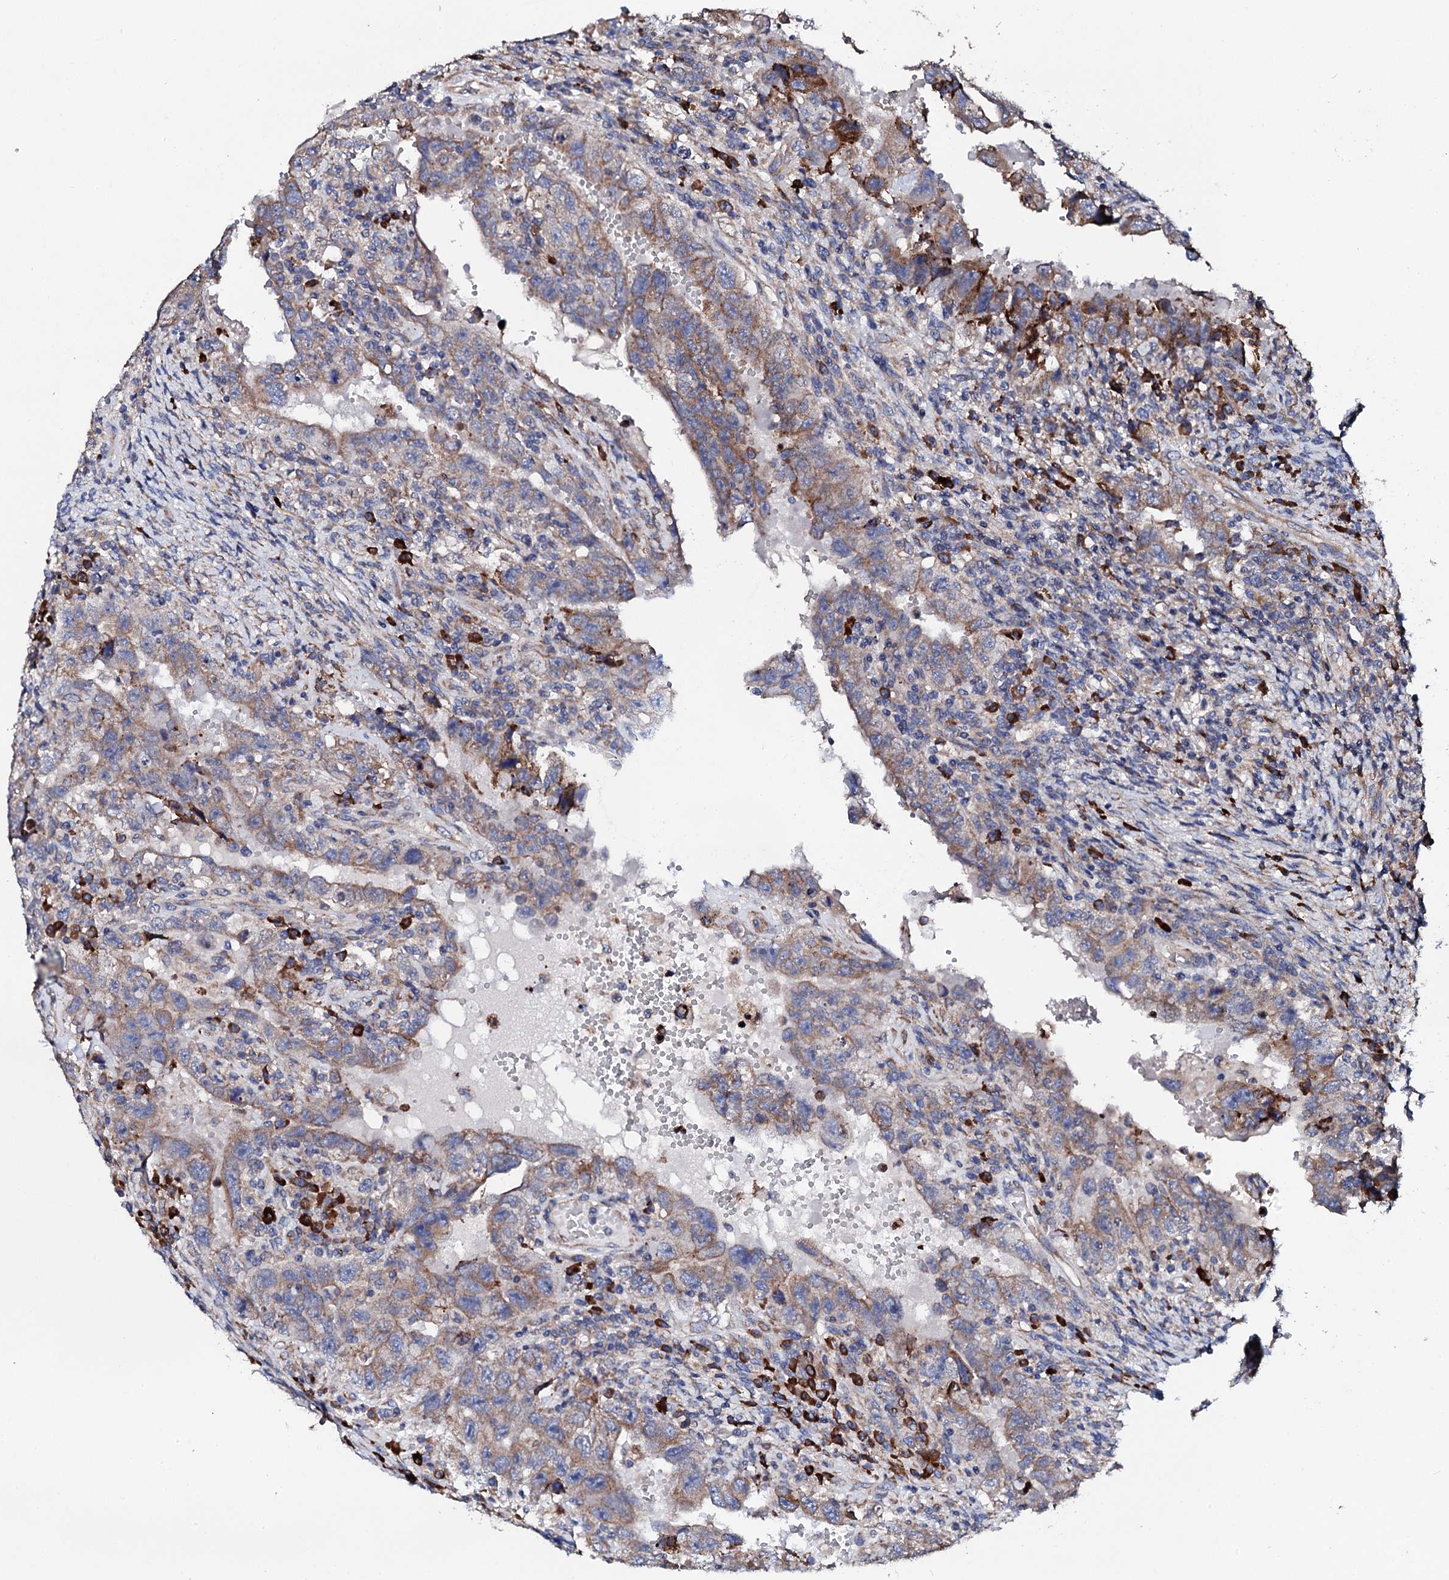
{"staining": {"intensity": "moderate", "quantity": "25%-75%", "location": "cytoplasmic/membranous"}, "tissue": "testis cancer", "cell_type": "Tumor cells", "image_type": "cancer", "snomed": [{"axis": "morphology", "description": "Carcinoma, Embryonal, NOS"}, {"axis": "topography", "description": "Testis"}], "caption": "This is an image of IHC staining of embryonal carcinoma (testis), which shows moderate positivity in the cytoplasmic/membranous of tumor cells.", "gene": "LIPT2", "patient": {"sex": "male", "age": 26}}